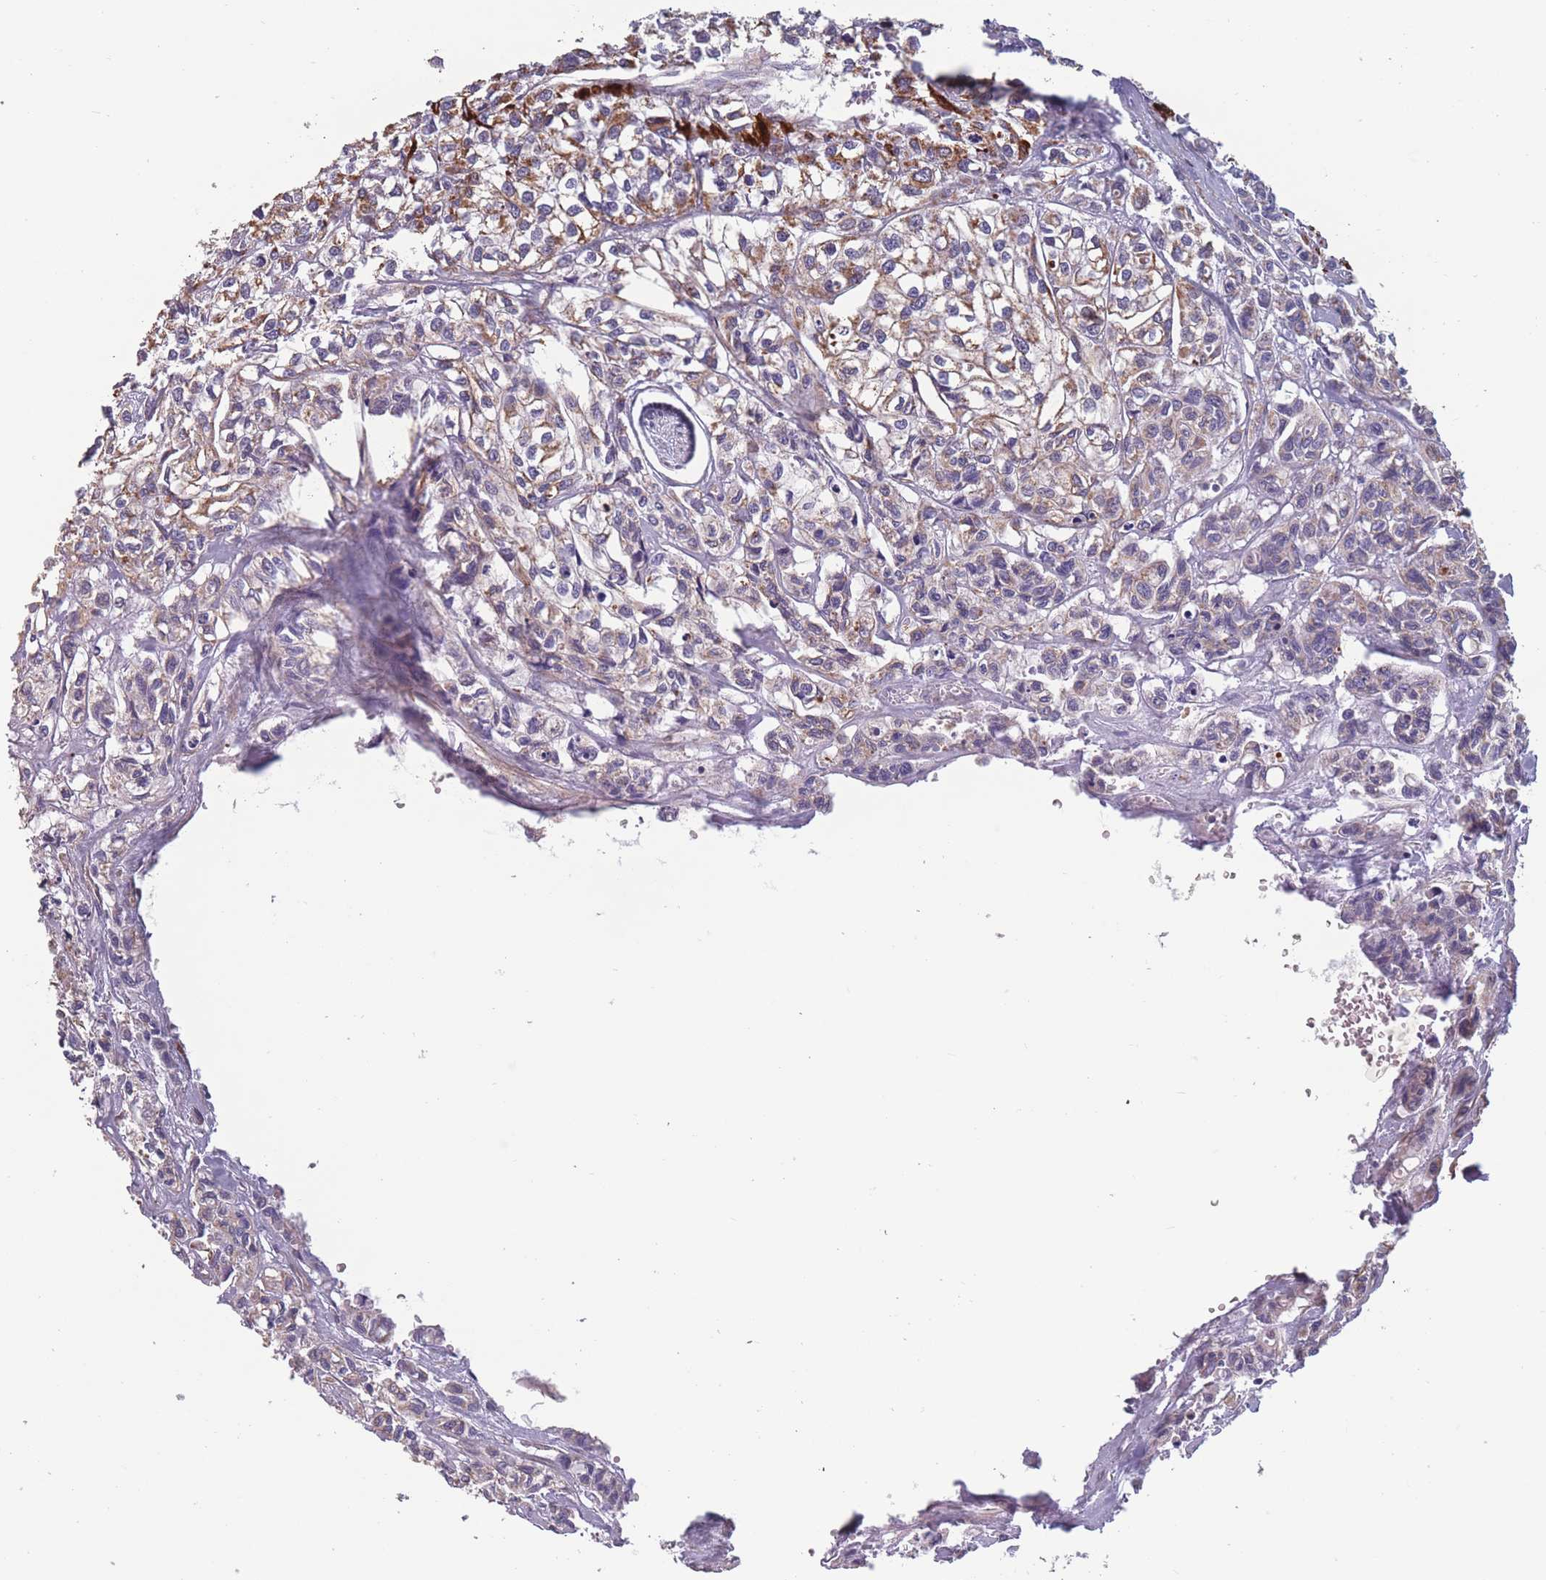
{"staining": {"intensity": "moderate", "quantity": ">75%", "location": "cytoplasmic/membranous"}, "tissue": "urothelial cancer", "cell_type": "Tumor cells", "image_type": "cancer", "snomed": [{"axis": "morphology", "description": "Urothelial carcinoma, High grade"}, {"axis": "topography", "description": "Urinary bladder"}], "caption": "A brown stain shows moderate cytoplasmic/membranous positivity of a protein in human urothelial cancer tumor cells.", "gene": "TOMM40L", "patient": {"sex": "male", "age": 67}}